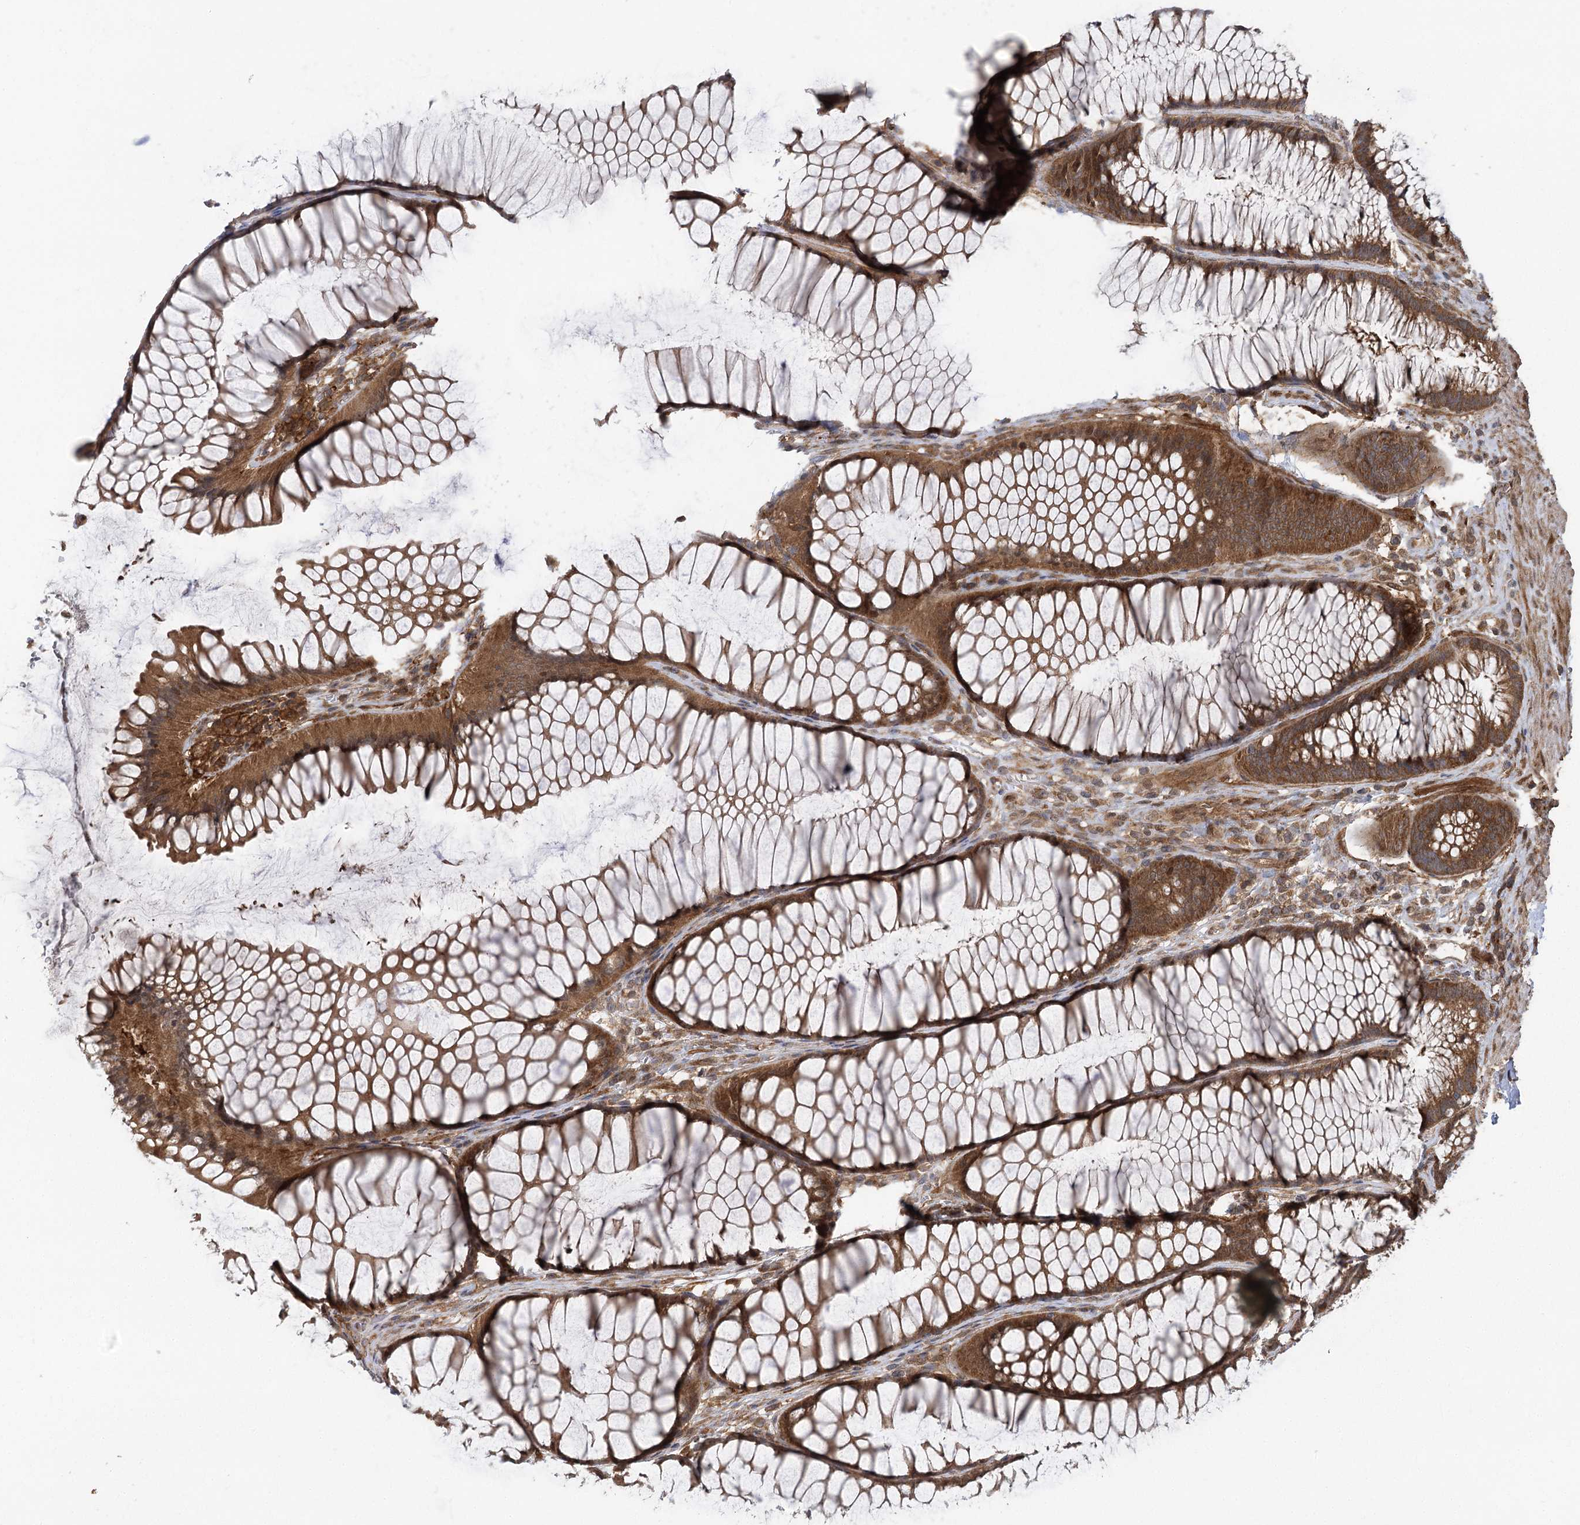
{"staining": {"intensity": "moderate", "quantity": ">75%", "location": "cytoplasmic/membranous,nuclear"}, "tissue": "colon", "cell_type": "Endothelial cells", "image_type": "normal", "snomed": [{"axis": "morphology", "description": "Normal tissue, NOS"}, {"axis": "topography", "description": "Colon"}], "caption": "Endothelial cells display medium levels of moderate cytoplasmic/membranous,nuclear expression in approximately >75% of cells in normal human colon.", "gene": "C12orf4", "patient": {"sex": "female", "age": 82}}